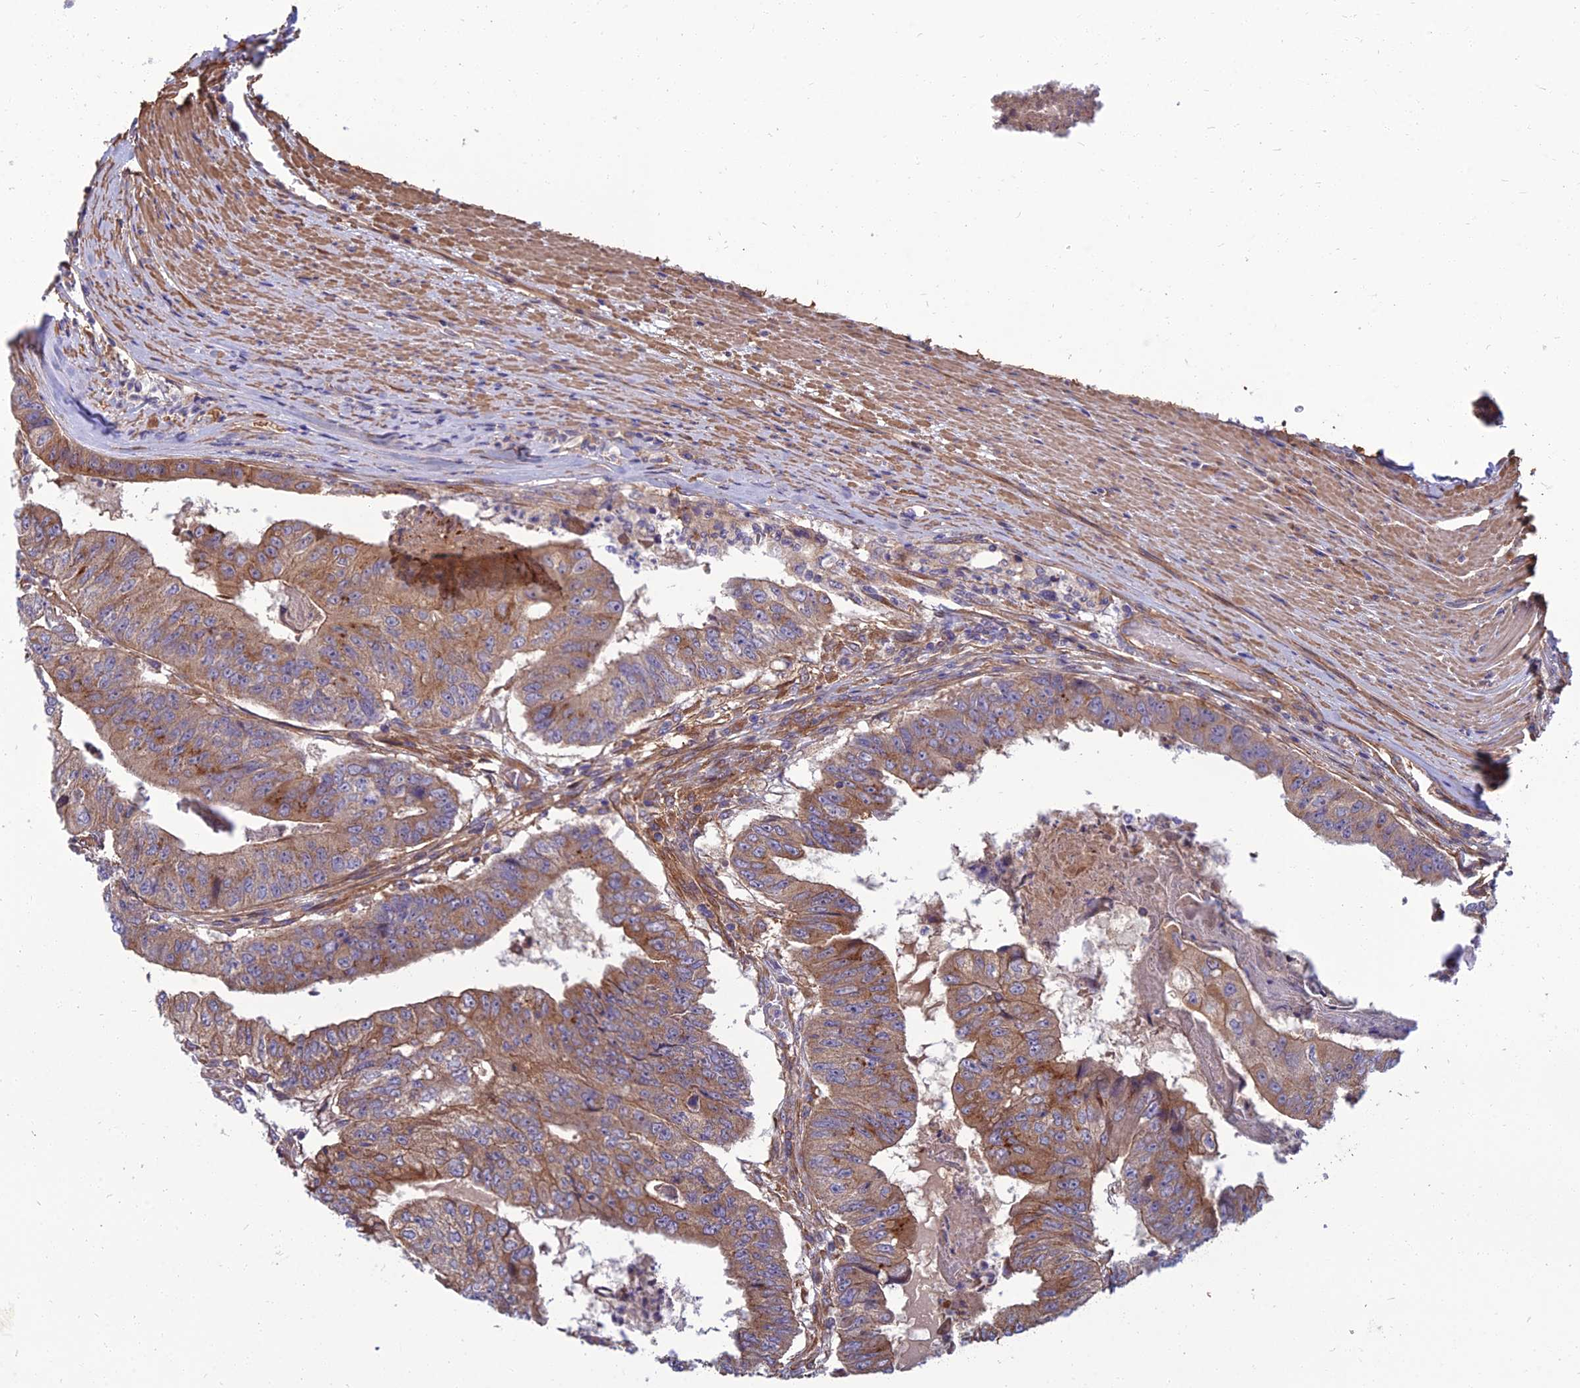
{"staining": {"intensity": "moderate", "quantity": ">75%", "location": "cytoplasmic/membranous"}, "tissue": "colorectal cancer", "cell_type": "Tumor cells", "image_type": "cancer", "snomed": [{"axis": "morphology", "description": "Adenocarcinoma, NOS"}, {"axis": "topography", "description": "Colon"}], "caption": "Colorectal cancer (adenocarcinoma) tissue shows moderate cytoplasmic/membranous positivity in about >75% of tumor cells (DAB (3,3'-diaminobenzidine) IHC, brown staining for protein, blue staining for nuclei).", "gene": "WDR24", "patient": {"sex": "female", "age": 67}}